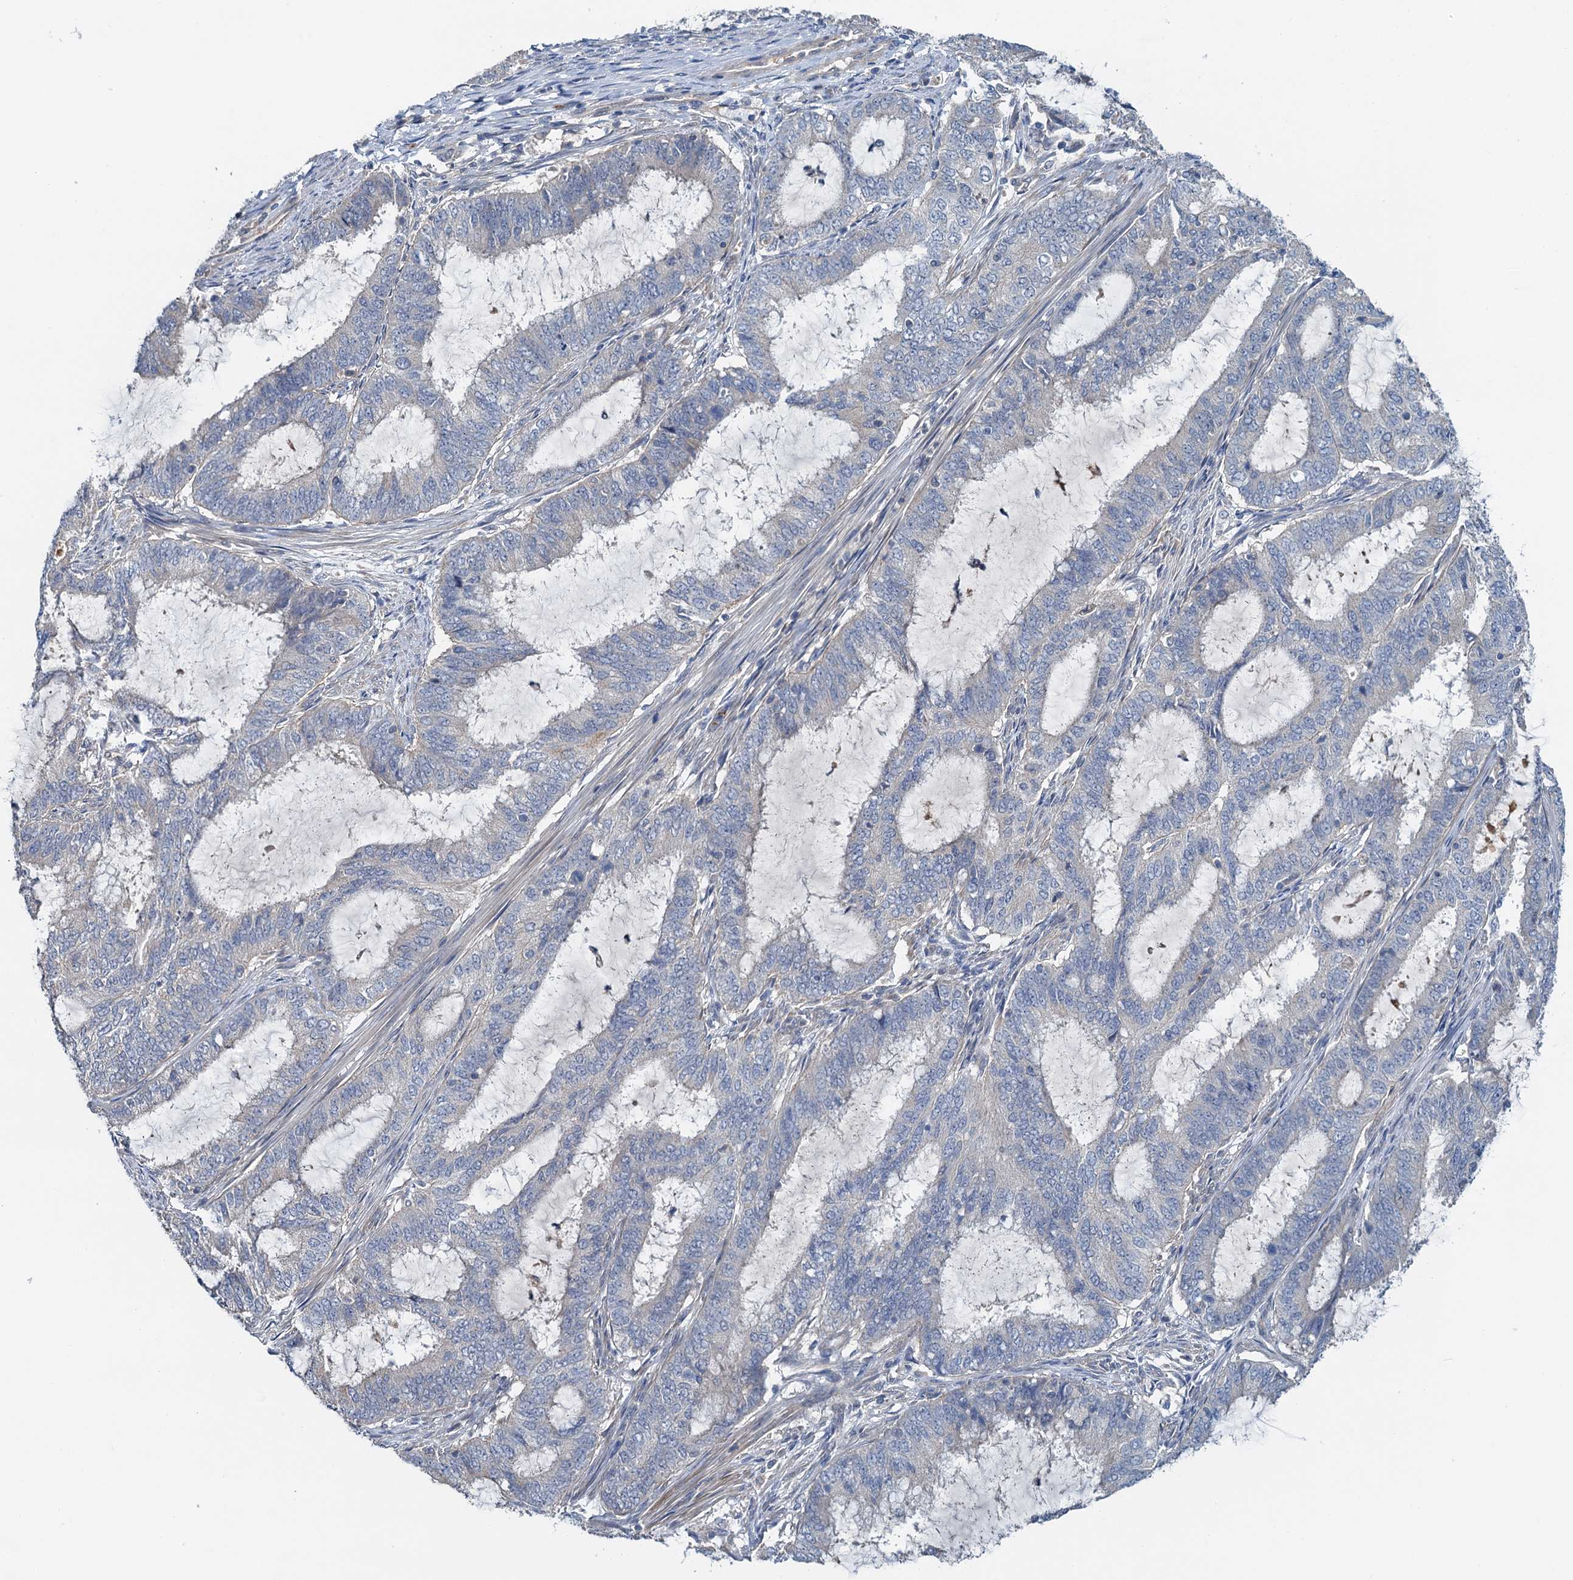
{"staining": {"intensity": "negative", "quantity": "none", "location": "none"}, "tissue": "endometrial cancer", "cell_type": "Tumor cells", "image_type": "cancer", "snomed": [{"axis": "morphology", "description": "Adenocarcinoma, NOS"}, {"axis": "topography", "description": "Endometrium"}], "caption": "There is no significant staining in tumor cells of adenocarcinoma (endometrial).", "gene": "ZNF606", "patient": {"sex": "female", "age": 51}}